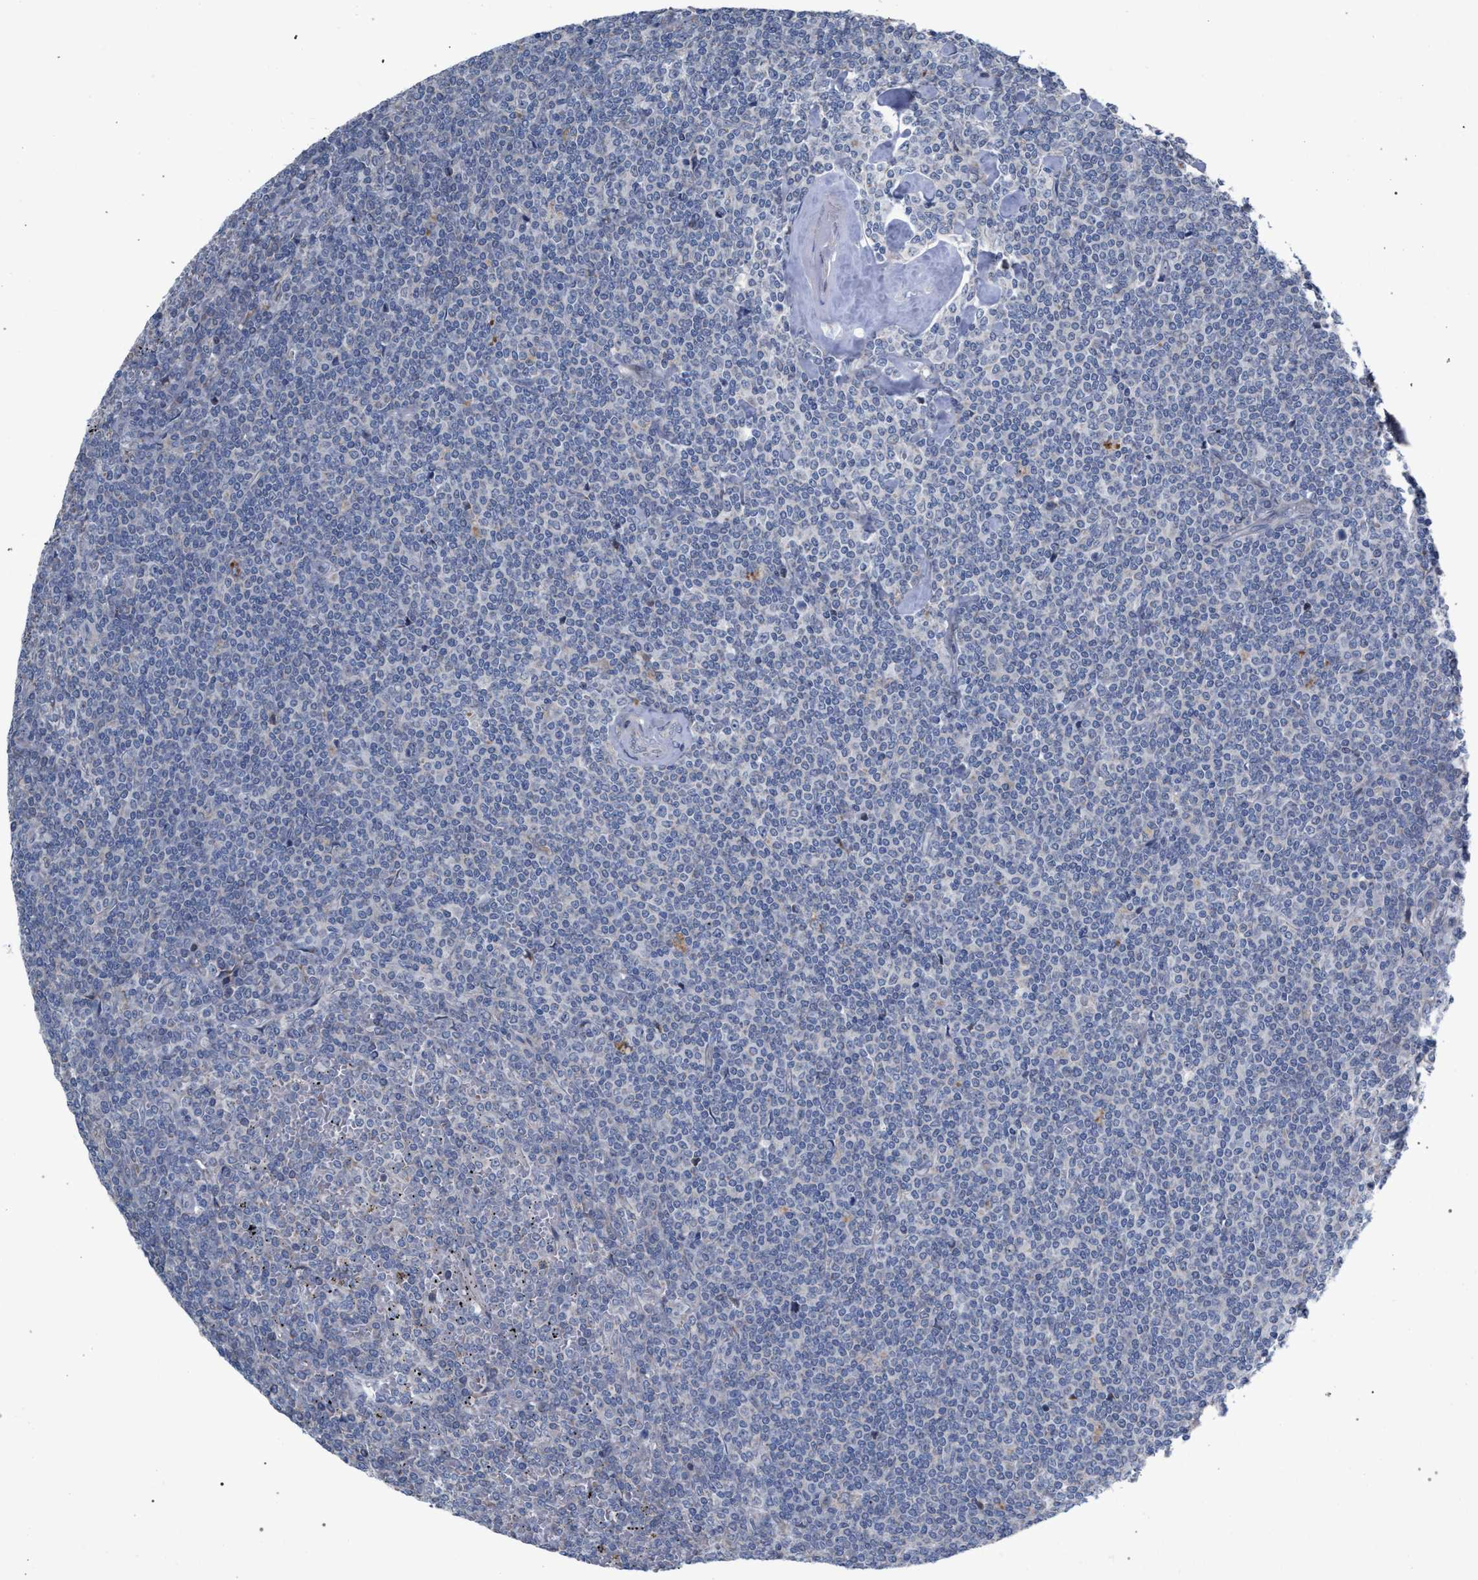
{"staining": {"intensity": "negative", "quantity": "none", "location": "none"}, "tissue": "lymphoma", "cell_type": "Tumor cells", "image_type": "cancer", "snomed": [{"axis": "morphology", "description": "Malignant lymphoma, non-Hodgkin's type, Low grade"}, {"axis": "topography", "description": "Spleen"}], "caption": "IHC photomicrograph of lymphoma stained for a protein (brown), which displays no expression in tumor cells.", "gene": "RNF135", "patient": {"sex": "female", "age": 19}}